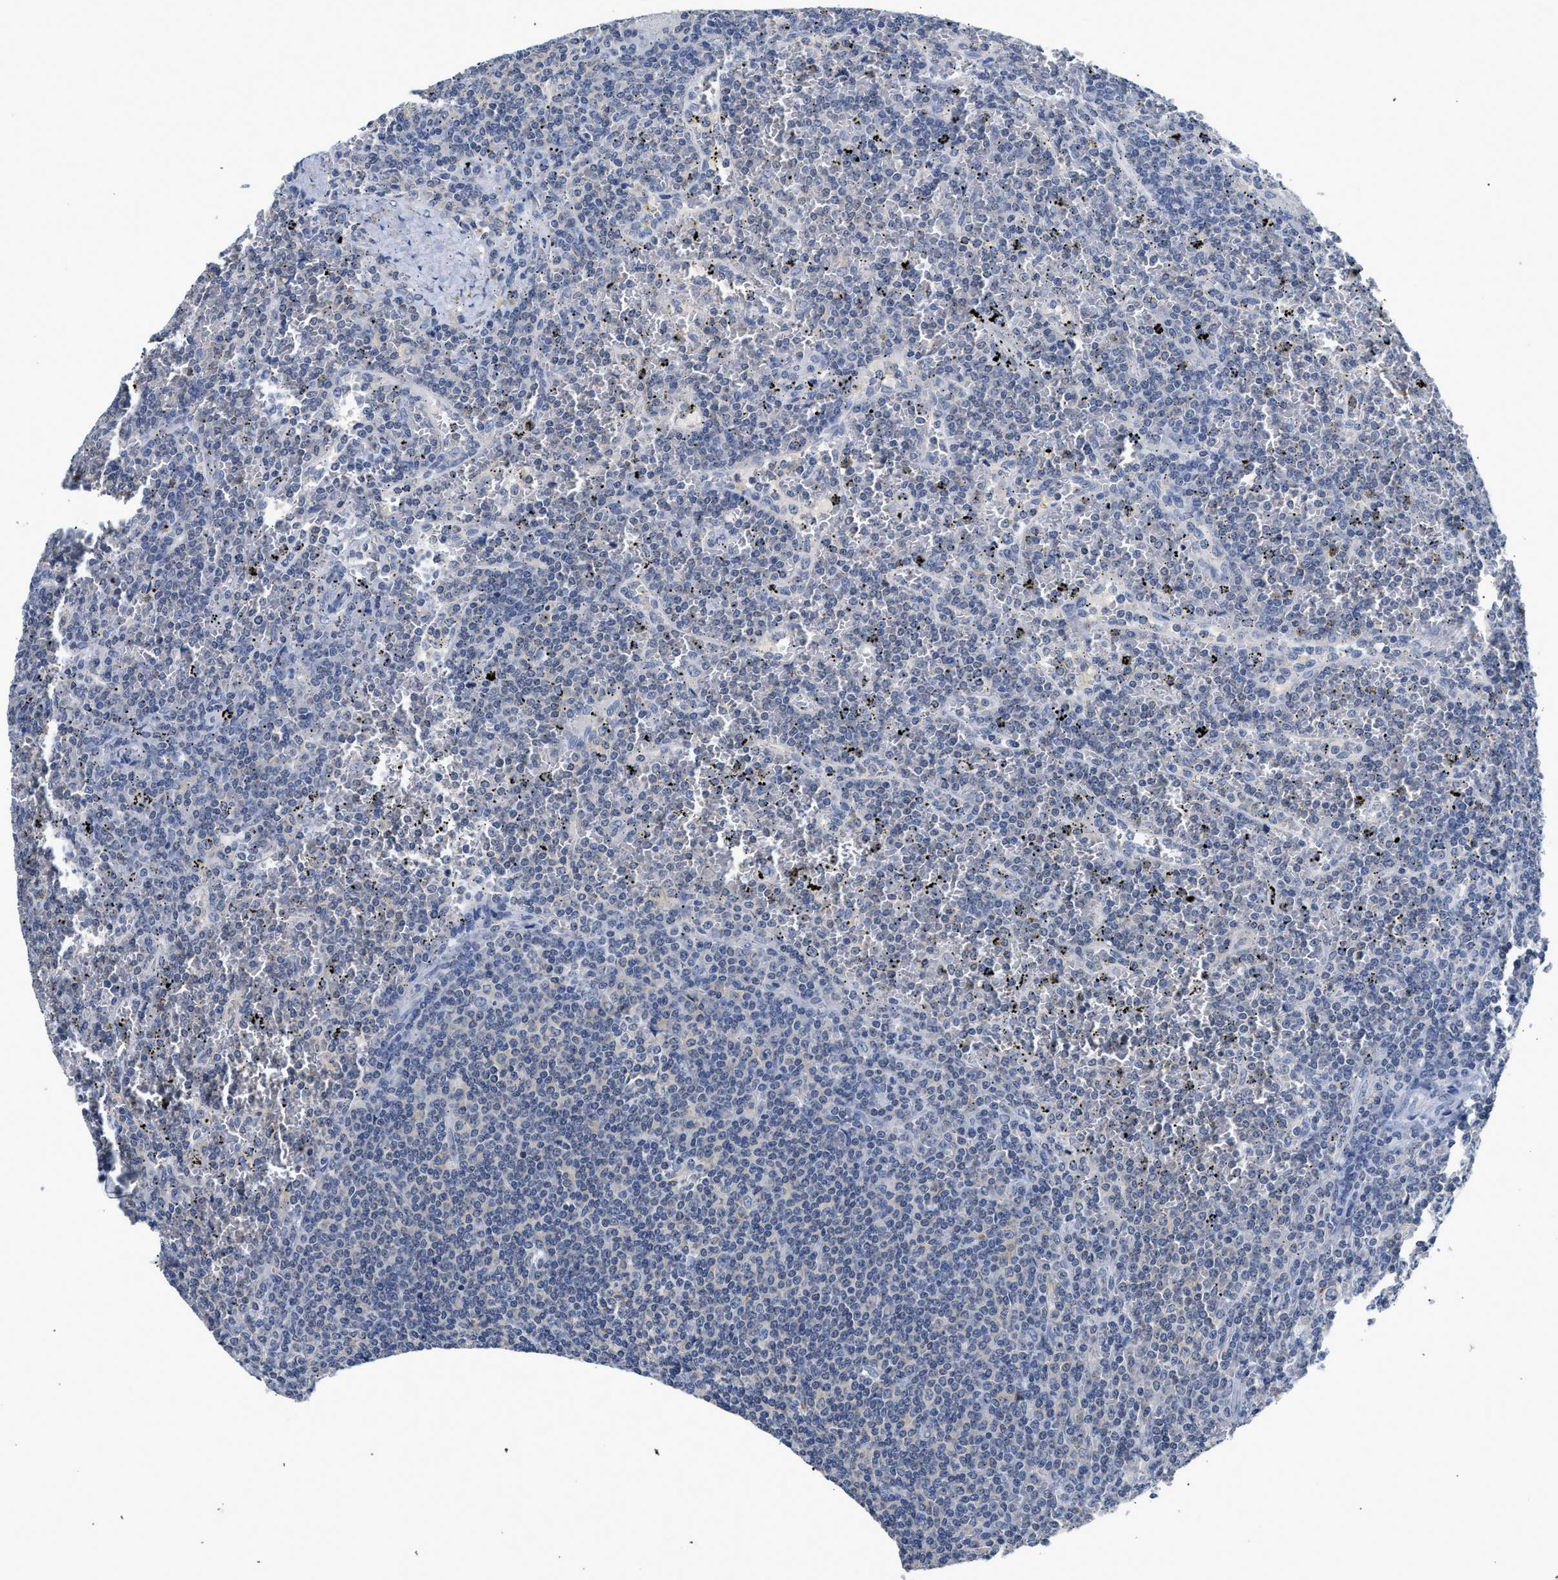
{"staining": {"intensity": "negative", "quantity": "none", "location": "none"}, "tissue": "lymphoma", "cell_type": "Tumor cells", "image_type": "cancer", "snomed": [{"axis": "morphology", "description": "Malignant lymphoma, non-Hodgkin's type, Low grade"}, {"axis": "topography", "description": "Spleen"}], "caption": "DAB immunohistochemical staining of human lymphoma displays no significant expression in tumor cells.", "gene": "PPM1L", "patient": {"sex": "female", "age": 19}}